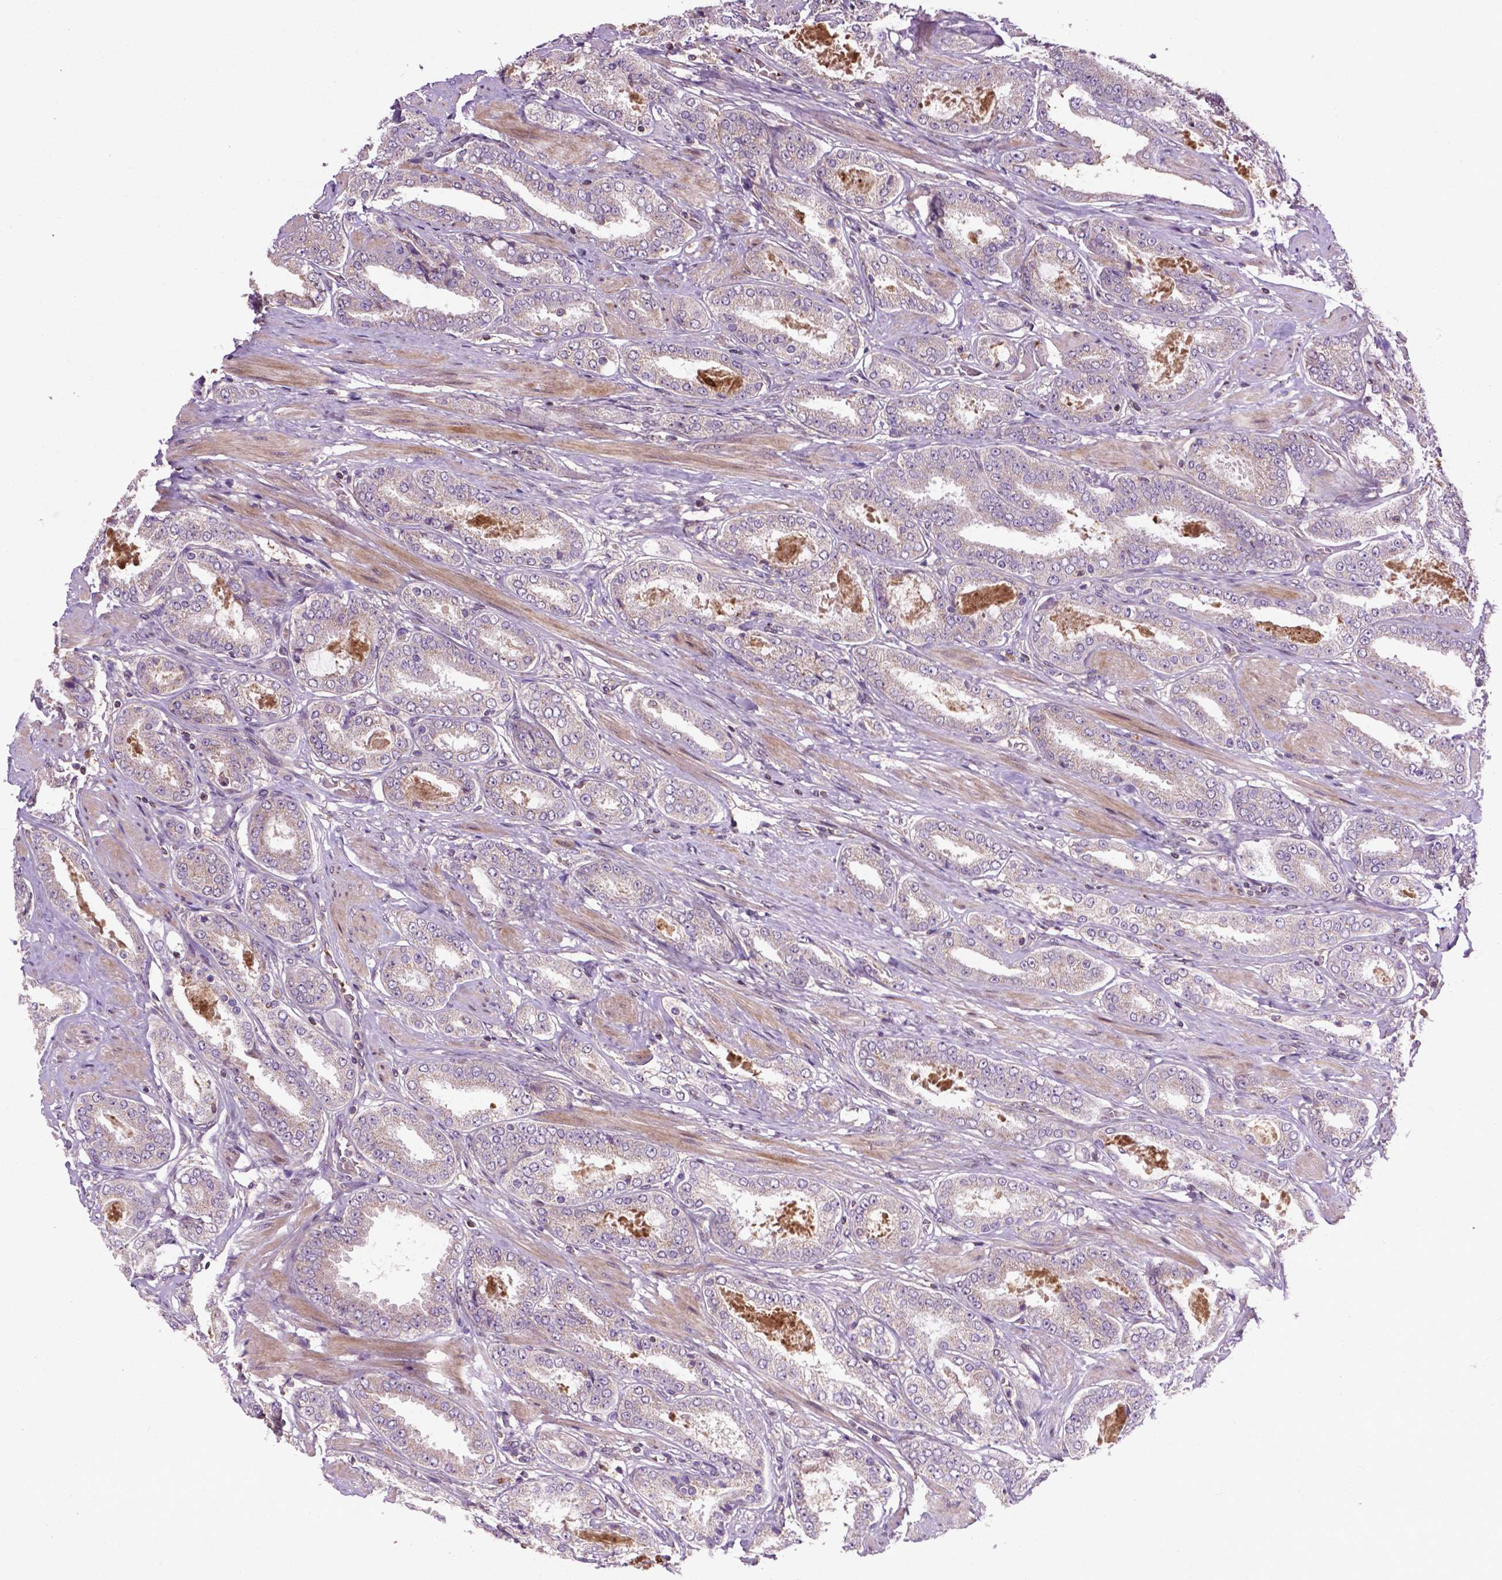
{"staining": {"intensity": "negative", "quantity": "none", "location": "none"}, "tissue": "prostate cancer", "cell_type": "Tumor cells", "image_type": "cancer", "snomed": [{"axis": "morphology", "description": "Adenocarcinoma, High grade"}, {"axis": "topography", "description": "Prostate"}], "caption": "Human prostate adenocarcinoma (high-grade) stained for a protein using IHC reveals no staining in tumor cells.", "gene": "SPNS2", "patient": {"sex": "male", "age": 63}}